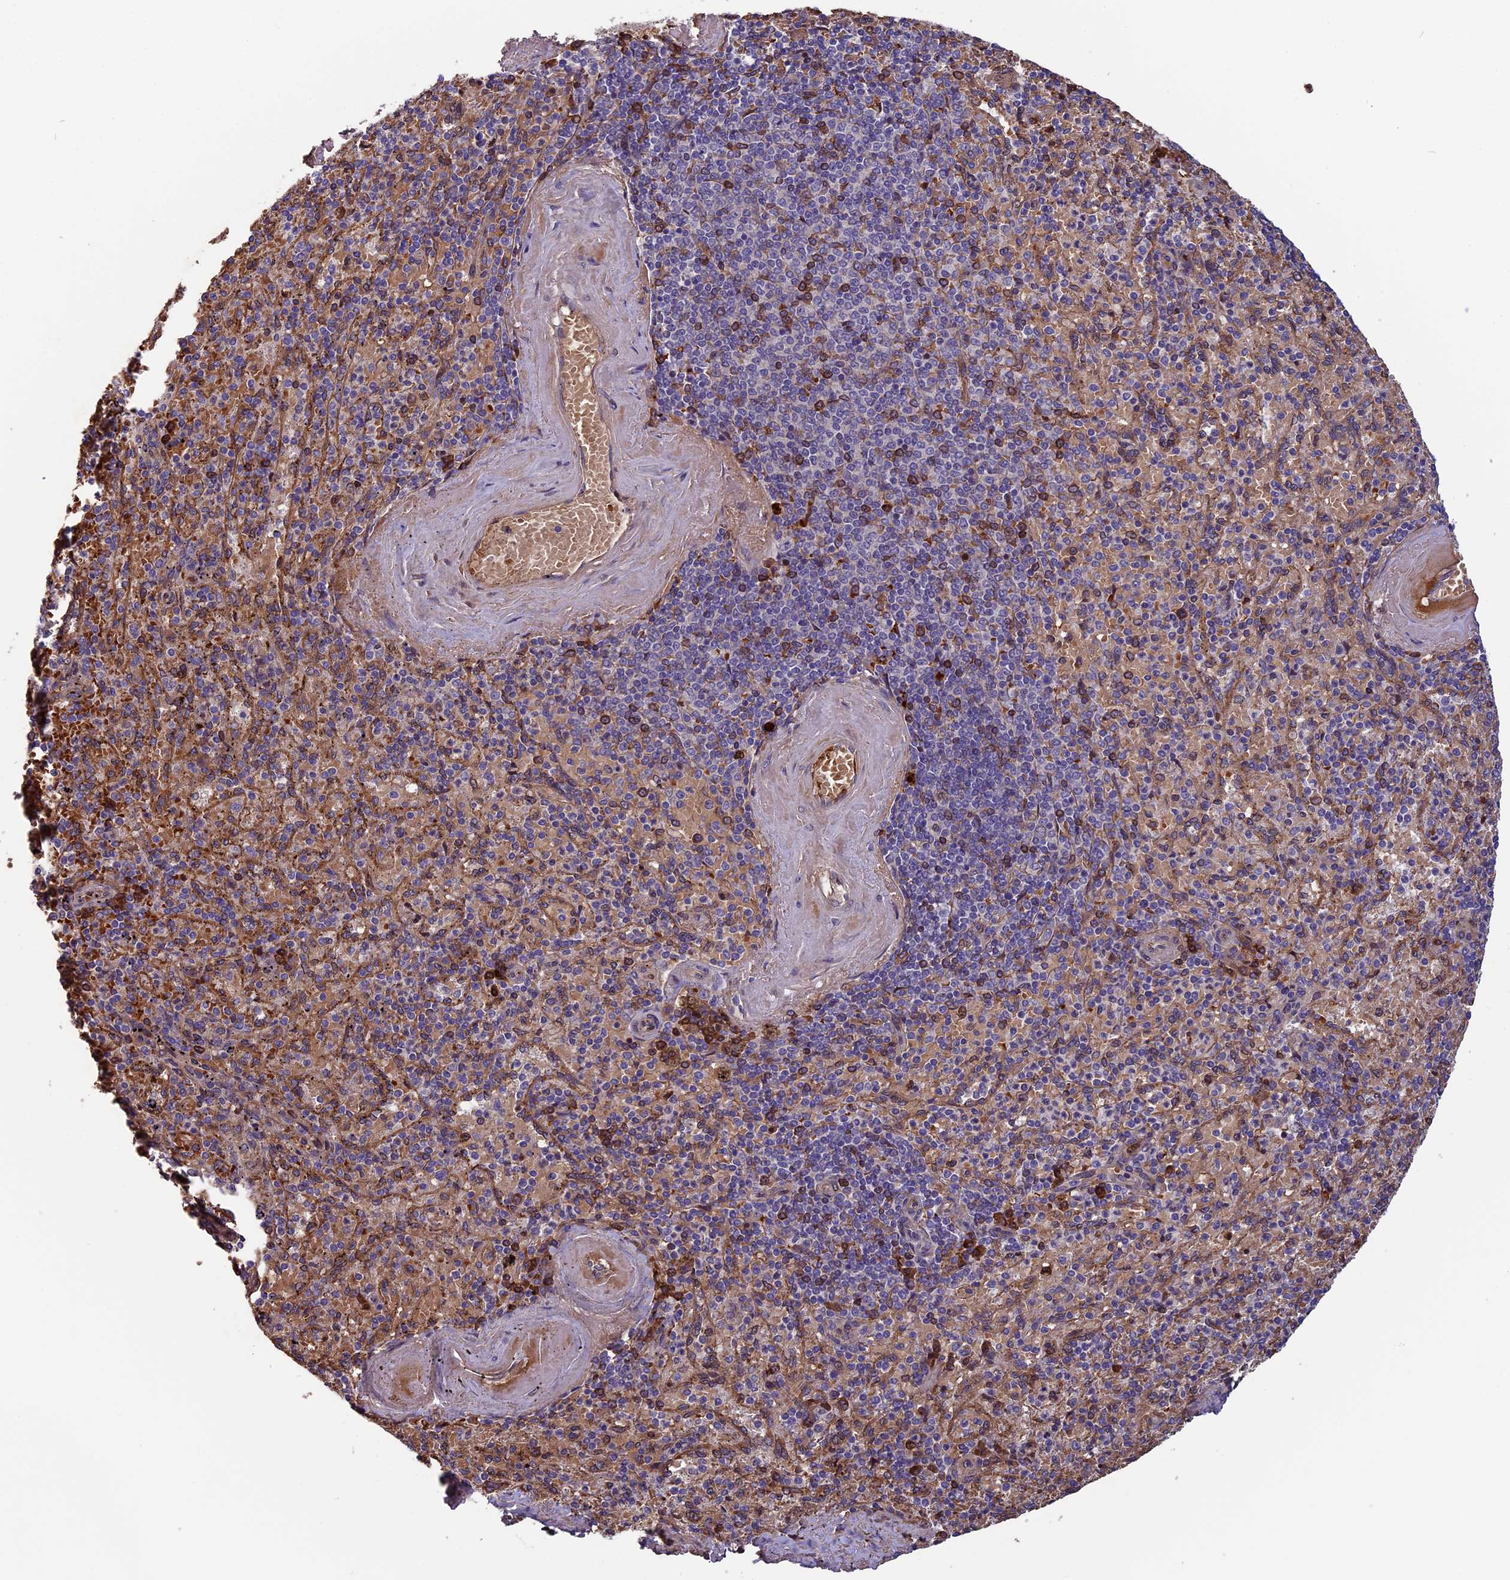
{"staining": {"intensity": "moderate", "quantity": "<25%", "location": "cytoplasmic/membranous"}, "tissue": "spleen", "cell_type": "Cells in red pulp", "image_type": "normal", "snomed": [{"axis": "morphology", "description": "Normal tissue, NOS"}, {"axis": "topography", "description": "Spleen"}], "caption": "Brown immunohistochemical staining in benign human spleen demonstrates moderate cytoplasmic/membranous staining in approximately <25% of cells in red pulp.", "gene": "CCDC9B", "patient": {"sex": "male", "age": 82}}